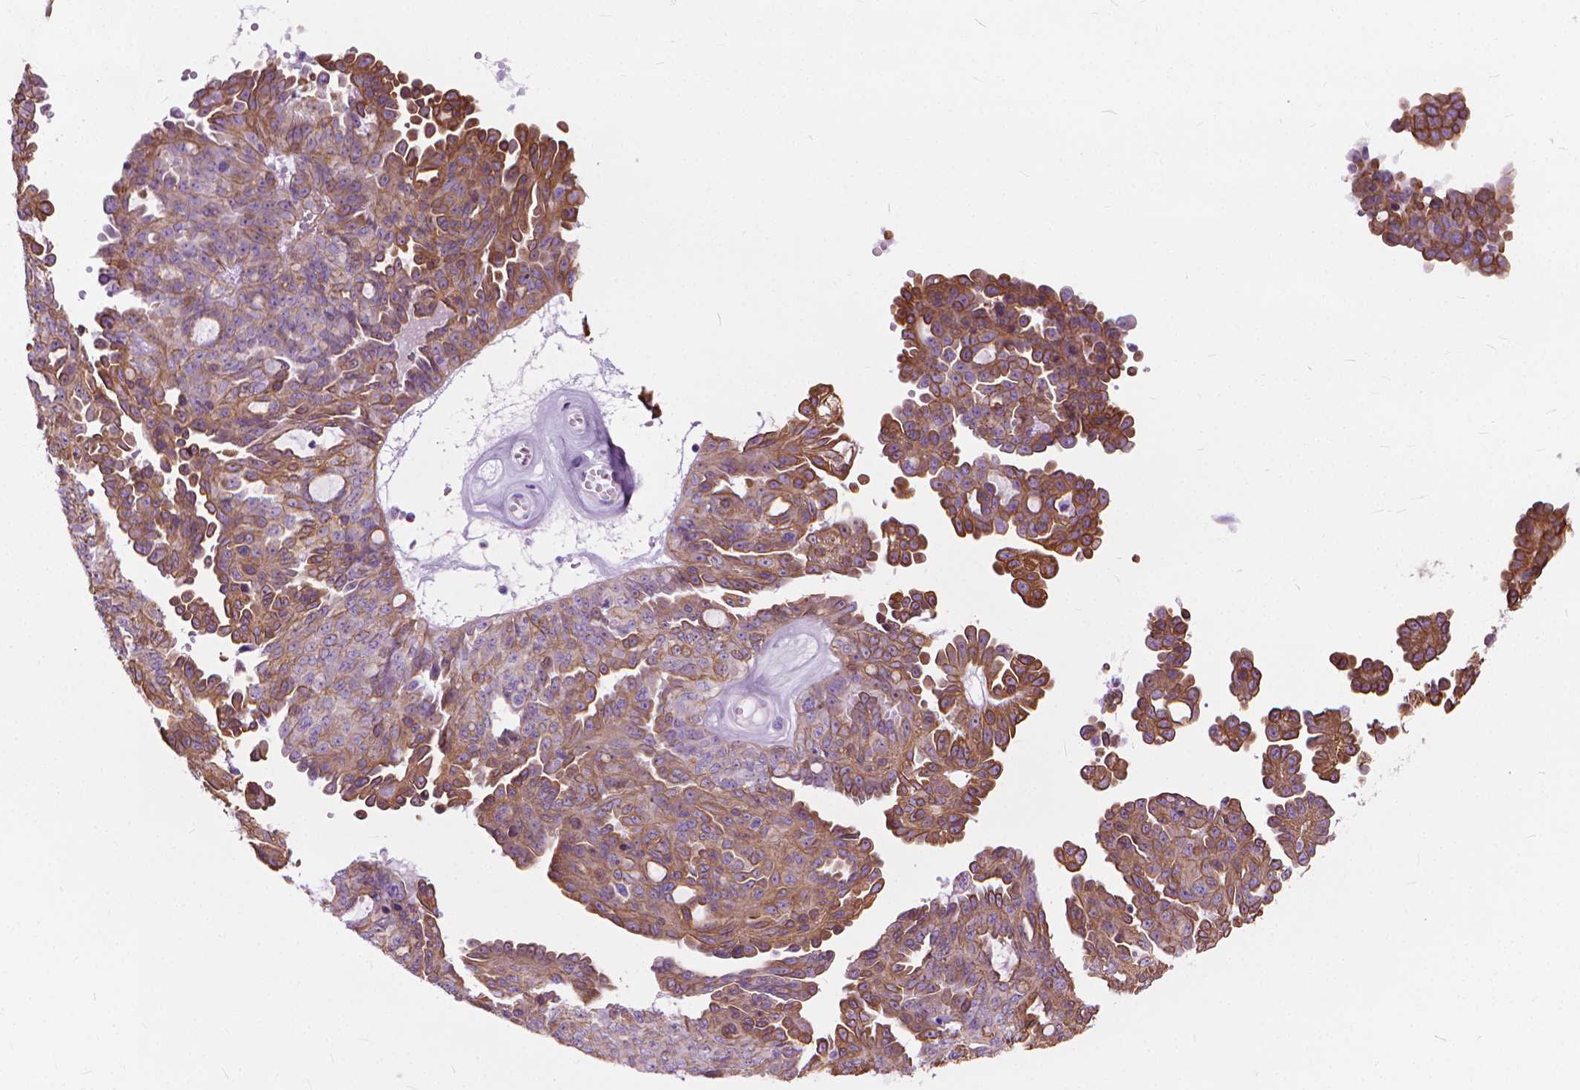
{"staining": {"intensity": "moderate", "quantity": "25%-75%", "location": "cytoplasmic/membranous"}, "tissue": "ovarian cancer", "cell_type": "Tumor cells", "image_type": "cancer", "snomed": [{"axis": "morphology", "description": "Cystadenocarcinoma, serous, NOS"}, {"axis": "topography", "description": "Ovary"}], "caption": "Protein staining of serous cystadenocarcinoma (ovarian) tissue exhibits moderate cytoplasmic/membranous positivity in about 25%-75% of tumor cells.", "gene": "HTR2B", "patient": {"sex": "female", "age": 71}}